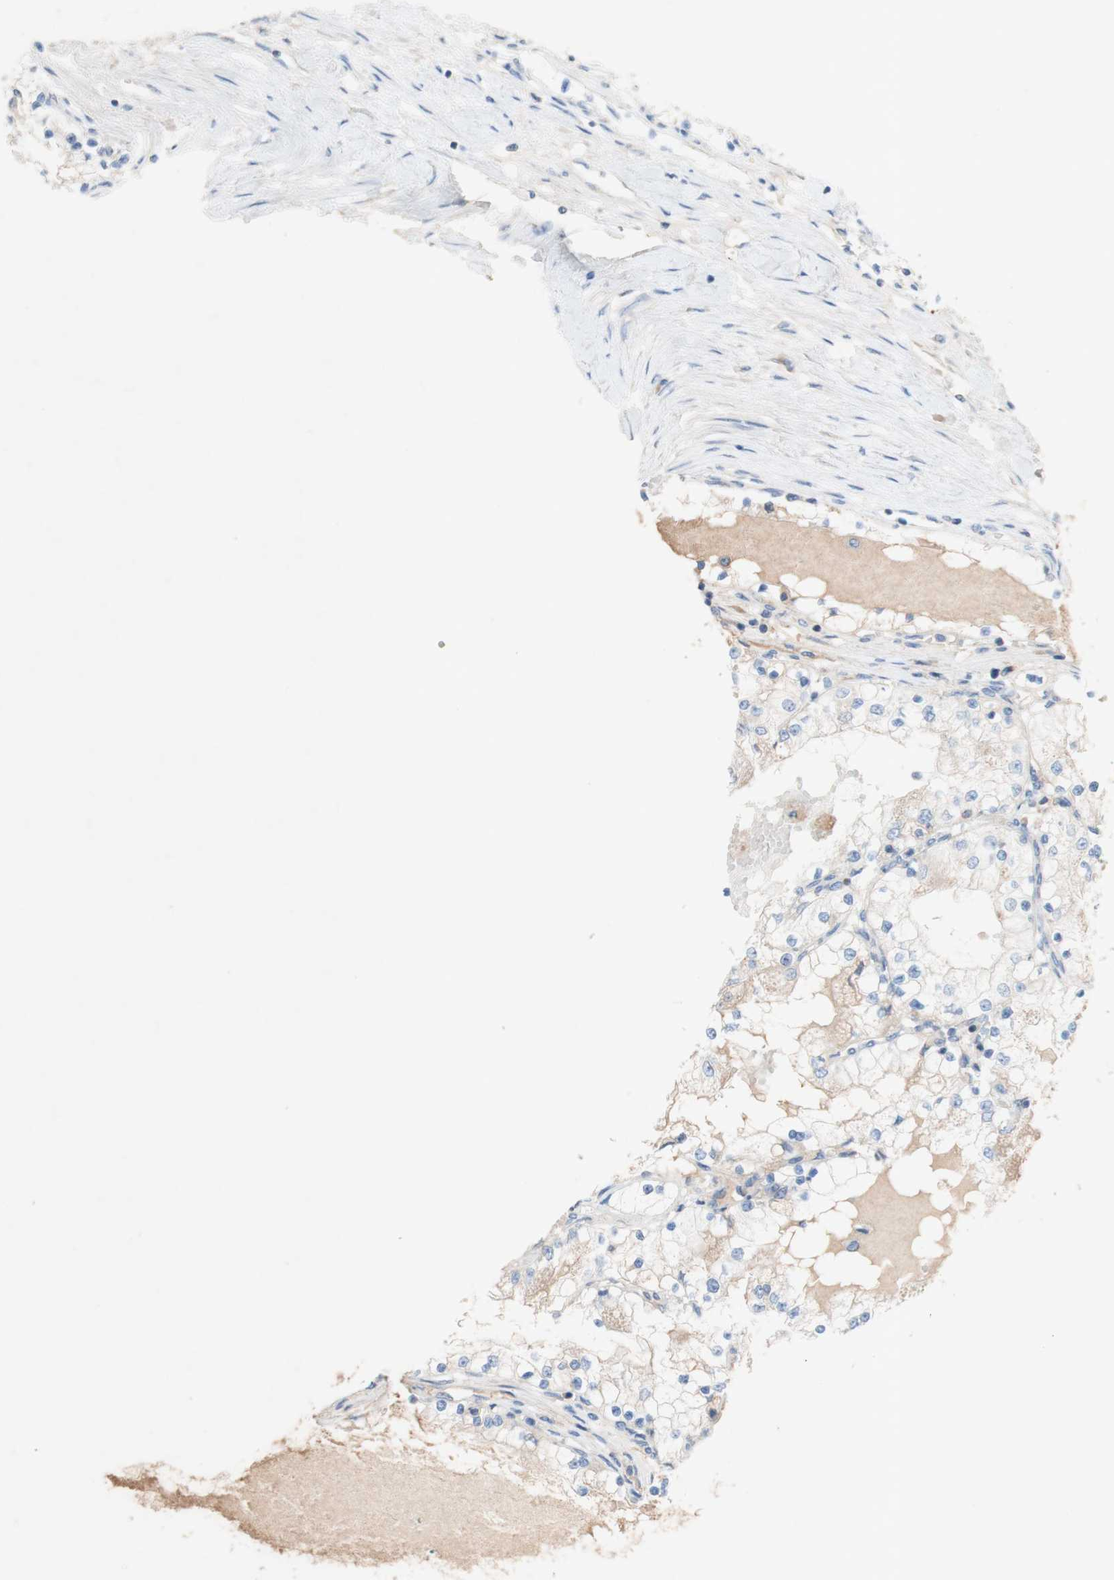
{"staining": {"intensity": "negative", "quantity": "none", "location": "none"}, "tissue": "renal cancer", "cell_type": "Tumor cells", "image_type": "cancer", "snomed": [{"axis": "morphology", "description": "Adenocarcinoma, NOS"}, {"axis": "topography", "description": "Kidney"}], "caption": "The IHC micrograph has no significant expression in tumor cells of renal cancer tissue.", "gene": "PACSIN1", "patient": {"sex": "male", "age": 68}}